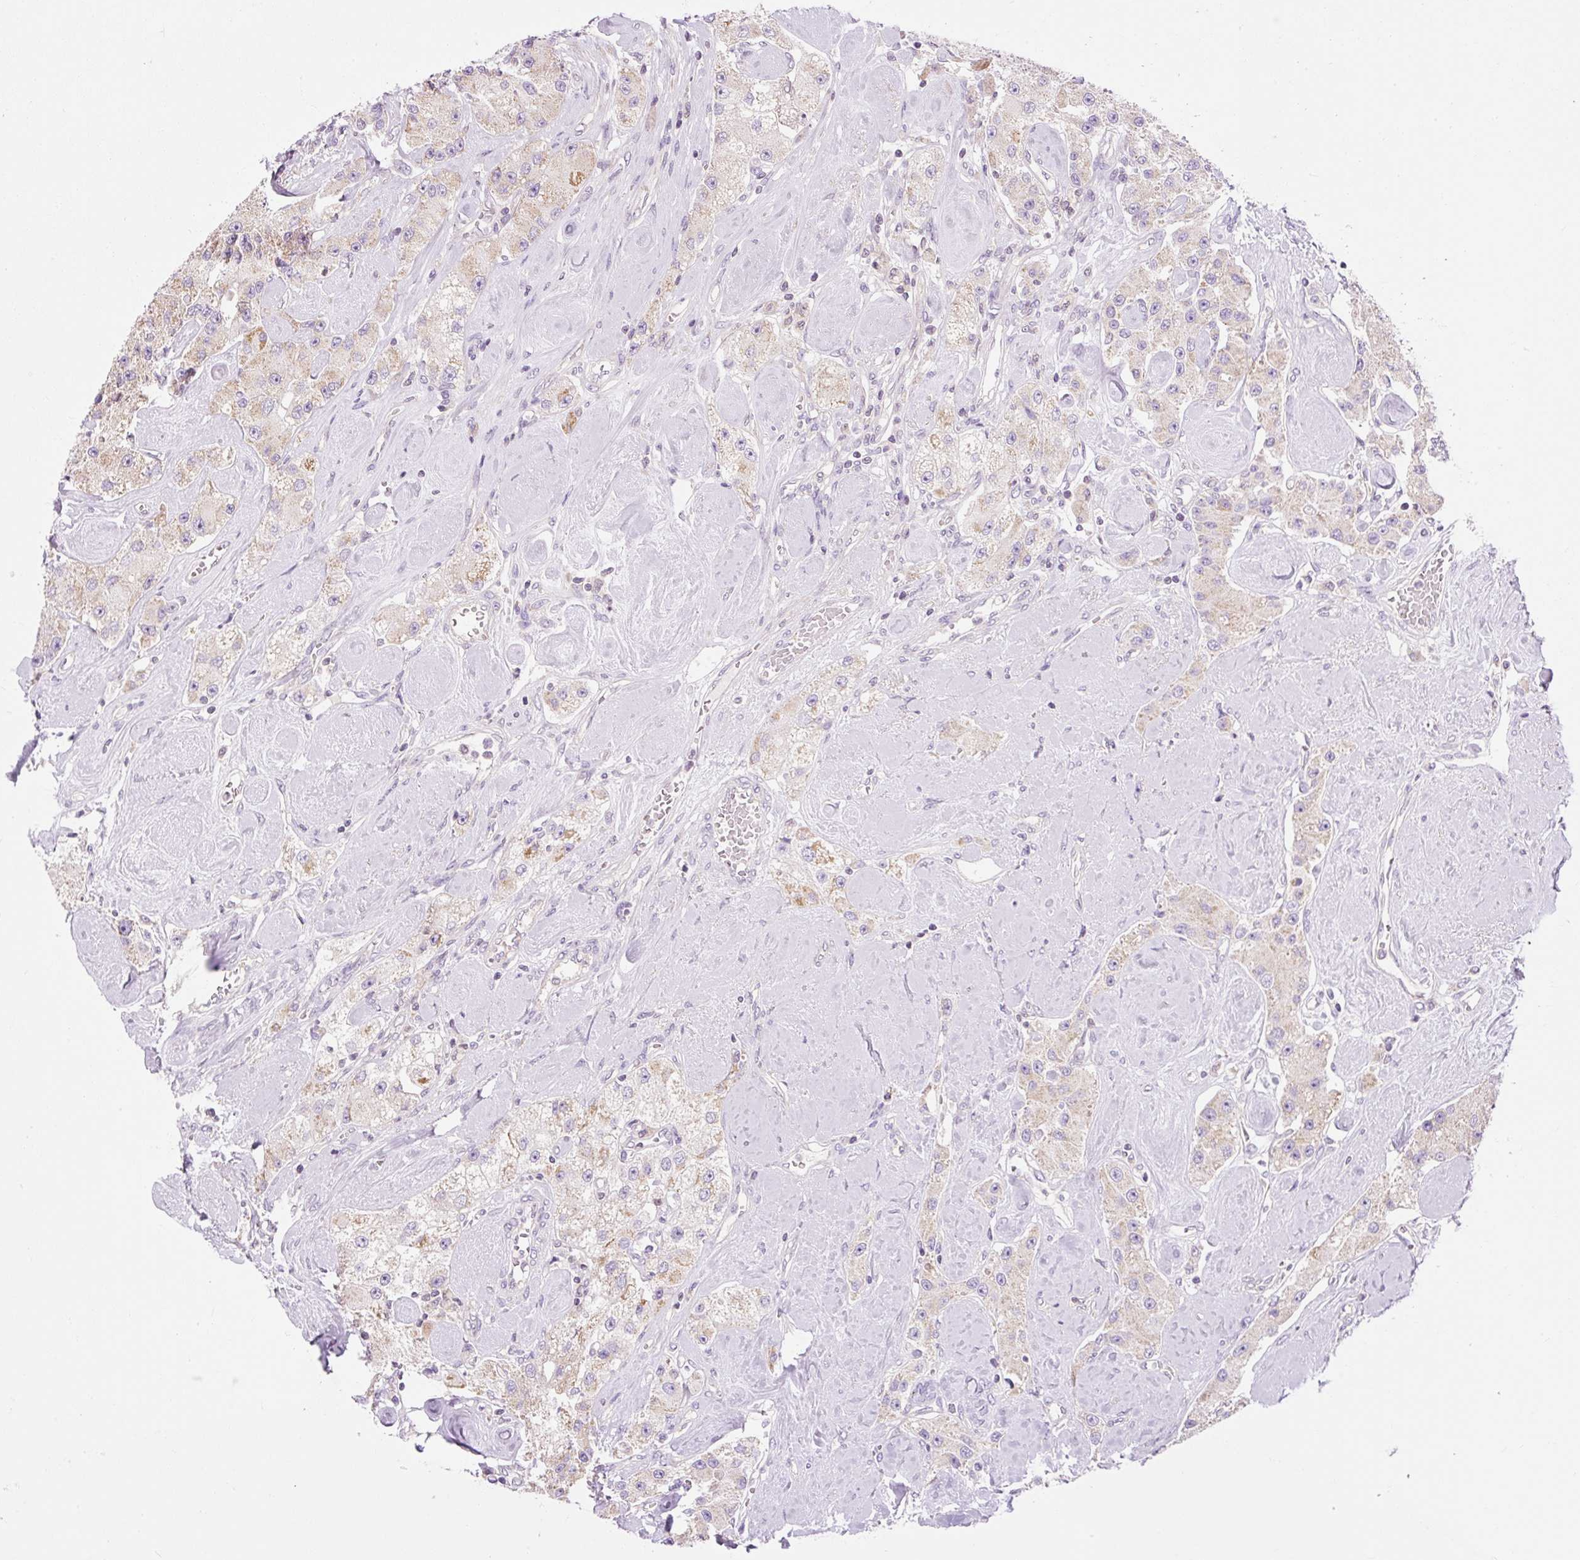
{"staining": {"intensity": "weak", "quantity": "<25%", "location": "cytoplasmic/membranous"}, "tissue": "carcinoid", "cell_type": "Tumor cells", "image_type": "cancer", "snomed": [{"axis": "morphology", "description": "Carcinoid, malignant, NOS"}, {"axis": "topography", "description": "Pancreas"}], "caption": "The immunohistochemistry histopathology image has no significant positivity in tumor cells of carcinoid (malignant) tissue.", "gene": "IMMT", "patient": {"sex": "male", "age": 41}}